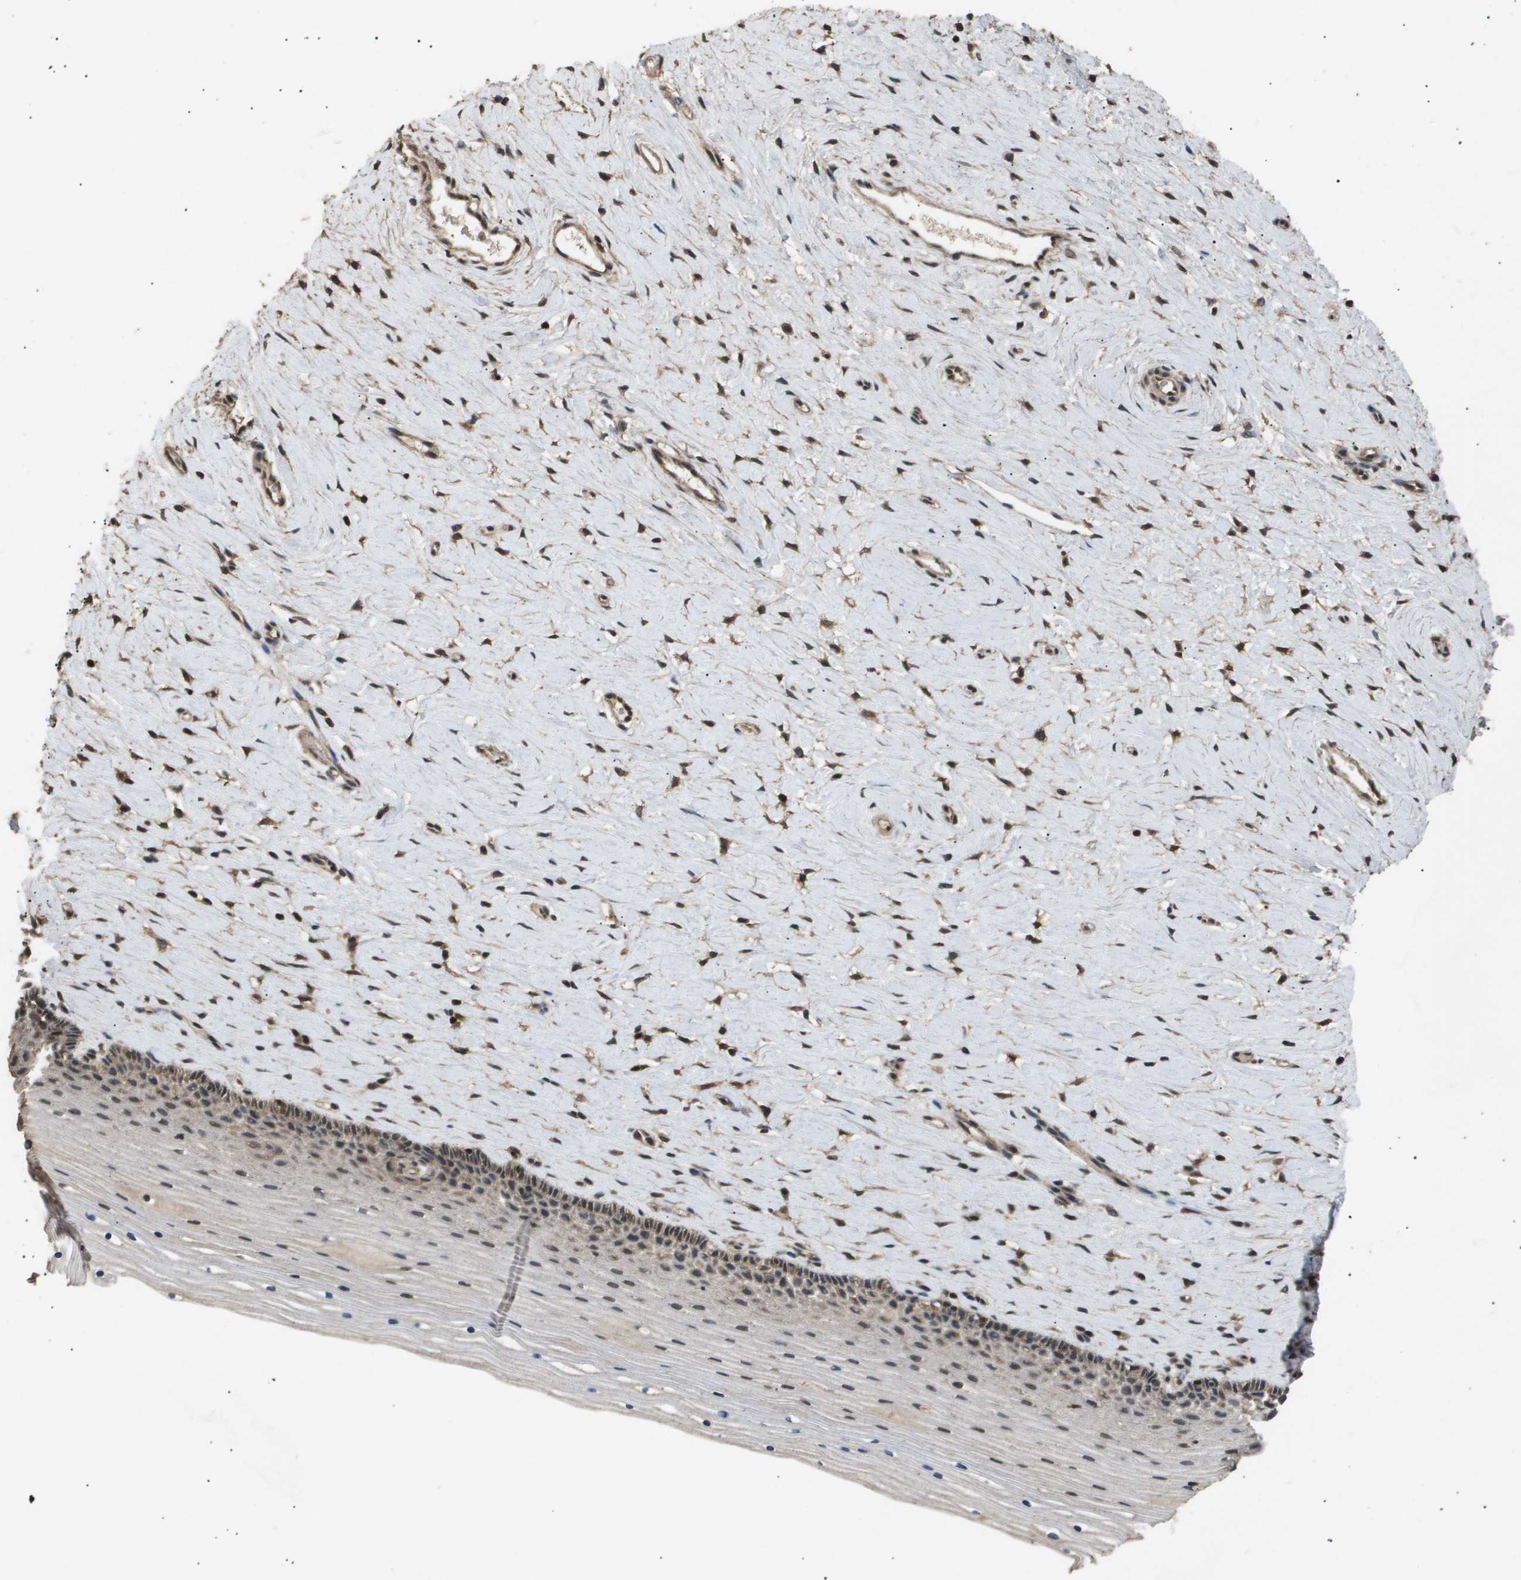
{"staining": {"intensity": "moderate", "quantity": ">75%", "location": "cytoplasmic/membranous,nuclear"}, "tissue": "cervix", "cell_type": "Squamous epithelial cells", "image_type": "normal", "snomed": [{"axis": "morphology", "description": "Normal tissue, NOS"}, {"axis": "topography", "description": "Cervix"}], "caption": "Cervix stained with DAB (3,3'-diaminobenzidine) immunohistochemistry displays medium levels of moderate cytoplasmic/membranous,nuclear staining in about >75% of squamous epithelial cells. Using DAB (3,3'-diaminobenzidine) (brown) and hematoxylin (blue) stains, captured at high magnification using brightfield microscopy.", "gene": "ING1", "patient": {"sex": "female", "age": 39}}